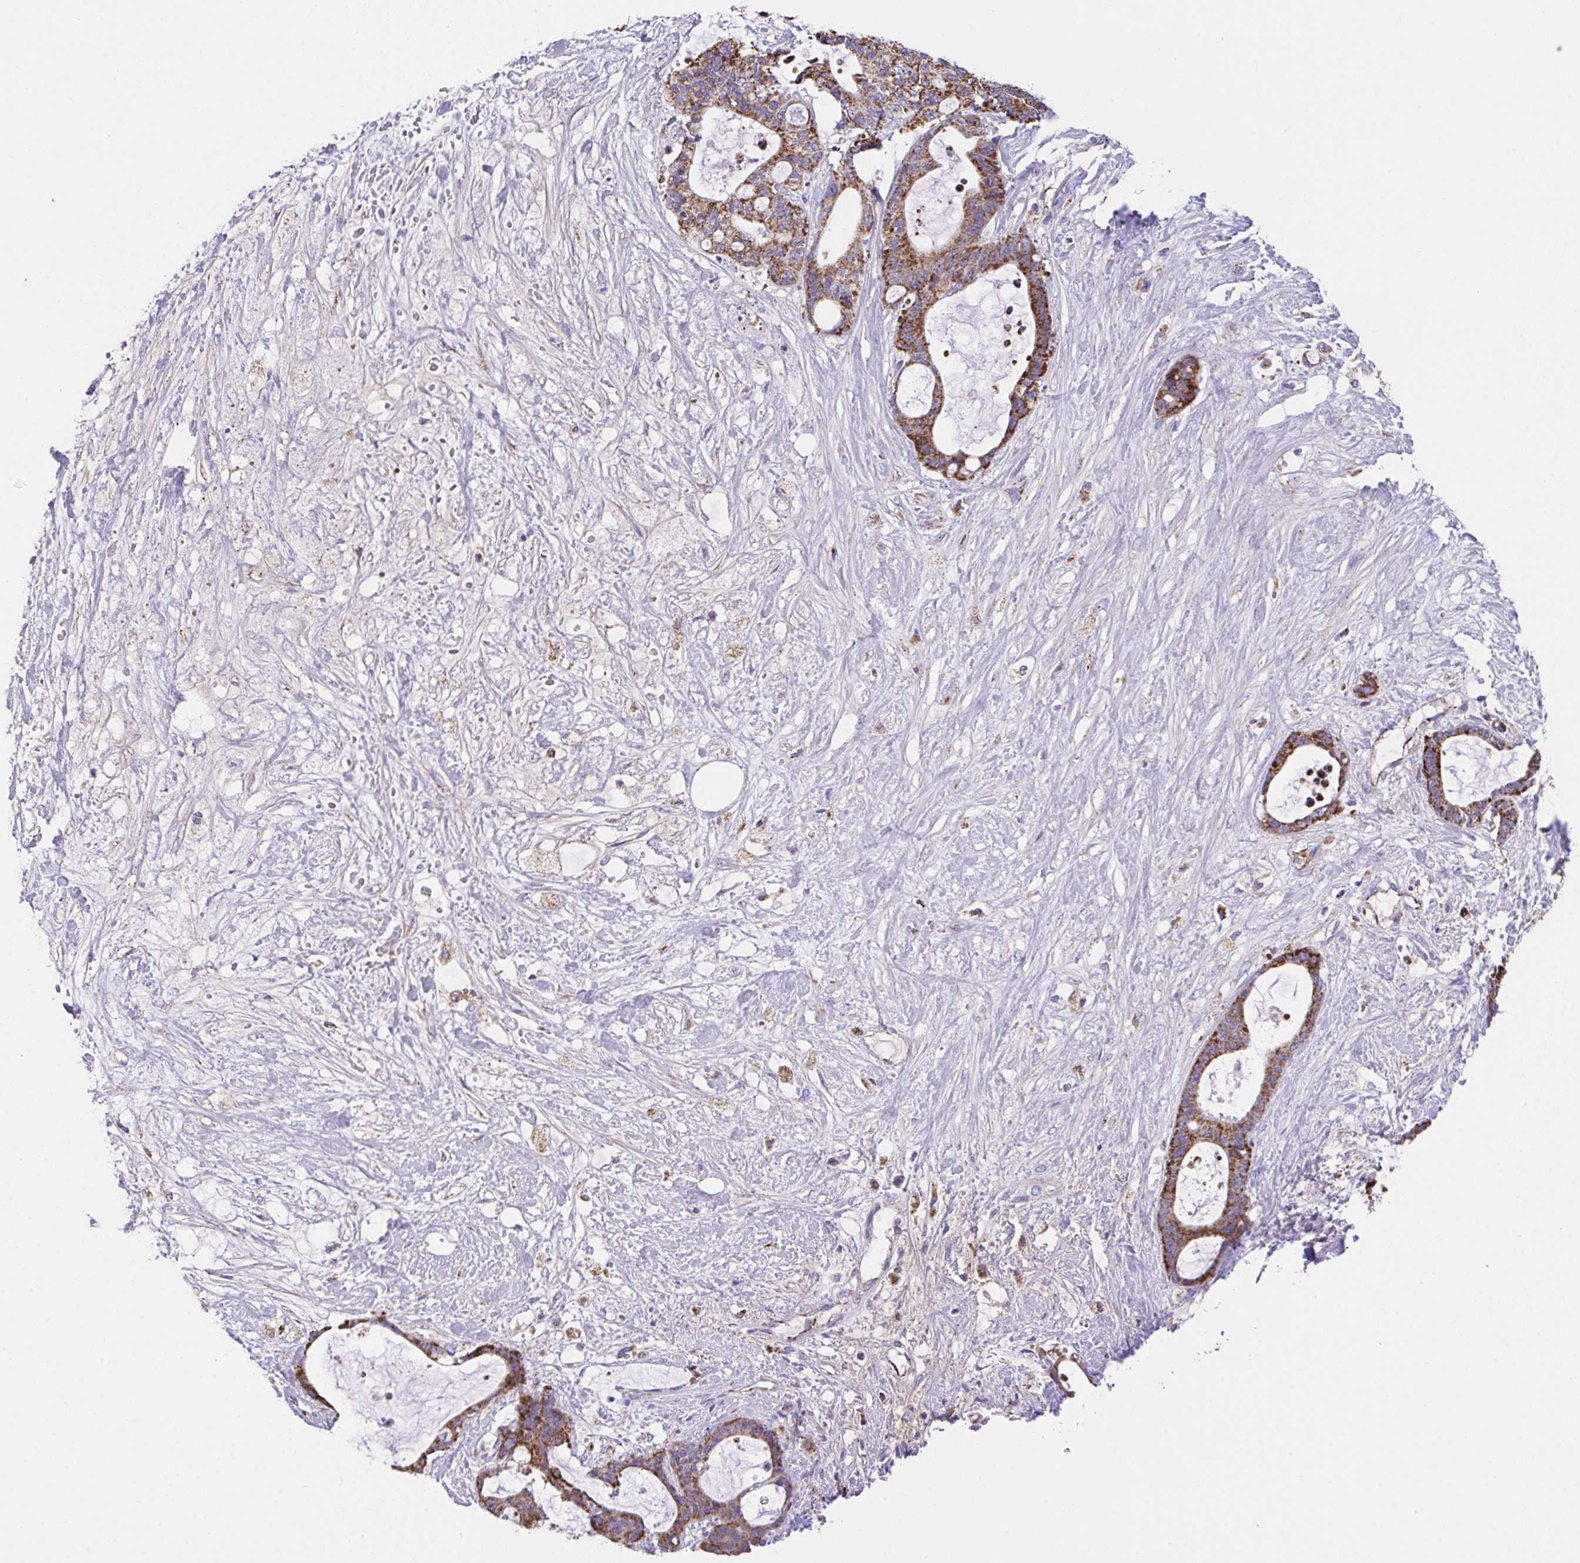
{"staining": {"intensity": "moderate", "quantity": ">75%", "location": "cytoplasmic/membranous"}, "tissue": "liver cancer", "cell_type": "Tumor cells", "image_type": "cancer", "snomed": [{"axis": "morphology", "description": "Normal tissue, NOS"}, {"axis": "morphology", "description": "Cholangiocarcinoma"}, {"axis": "topography", "description": "Liver"}, {"axis": "topography", "description": "Peripheral nerve tissue"}], "caption": "The photomicrograph reveals immunohistochemical staining of liver cholangiocarcinoma. There is moderate cytoplasmic/membranous expression is seen in approximately >75% of tumor cells.", "gene": "PCMTD2", "patient": {"sex": "female", "age": 73}}